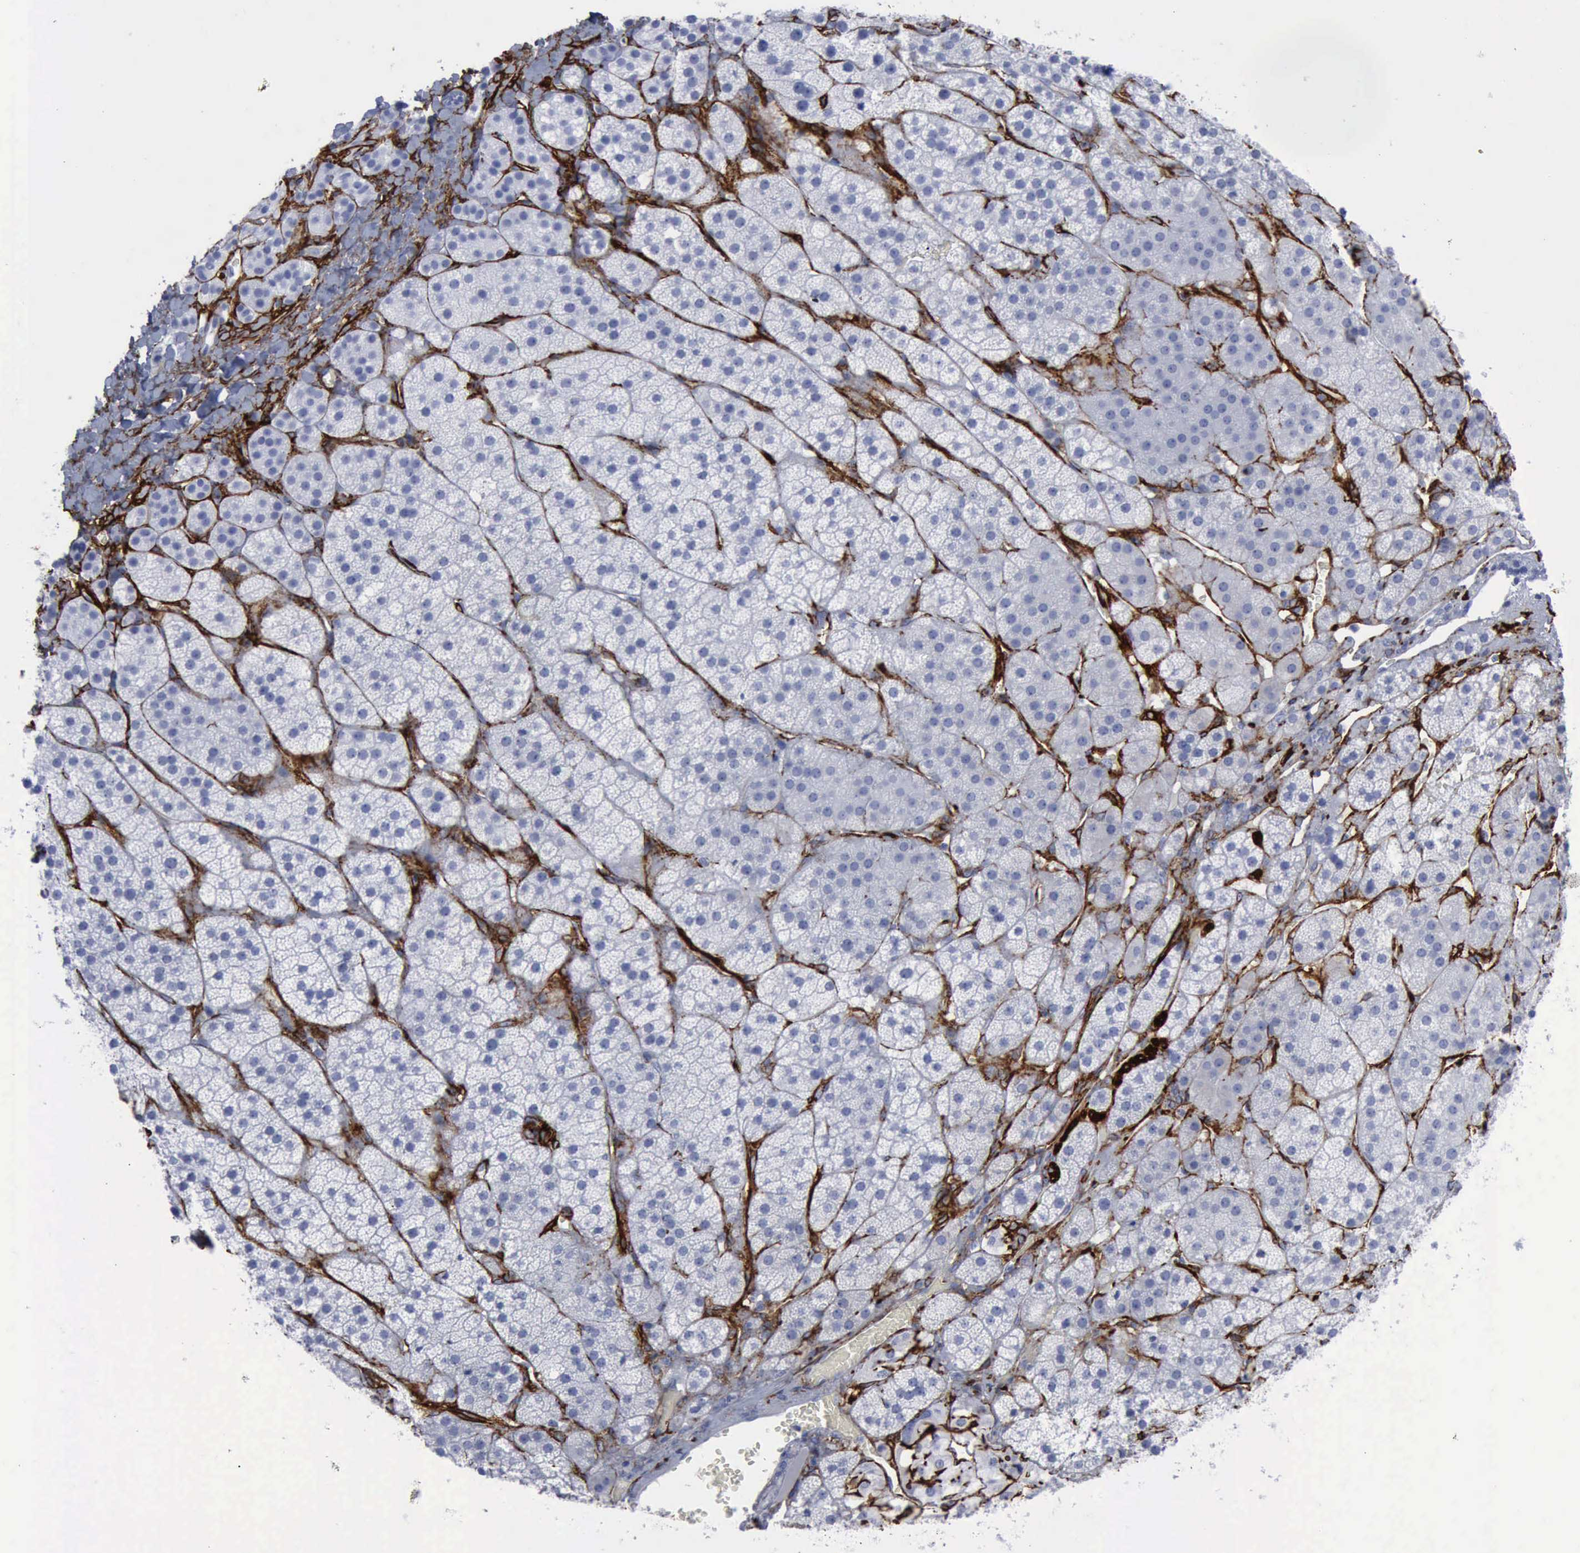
{"staining": {"intensity": "negative", "quantity": "none", "location": "none"}, "tissue": "adrenal gland", "cell_type": "Glandular cells", "image_type": "normal", "snomed": [{"axis": "morphology", "description": "Normal tissue, NOS"}, {"axis": "topography", "description": "Adrenal gland"}], "caption": "Immunohistochemistry (IHC) photomicrograph of normal adrenal gland stained for a protein (brown), which reveals no staining in glandular cells. (DAB IHC with hematoxylin counter stain).", "gene": "NGFR", "patient": {"sex": "female", "age": 44}}